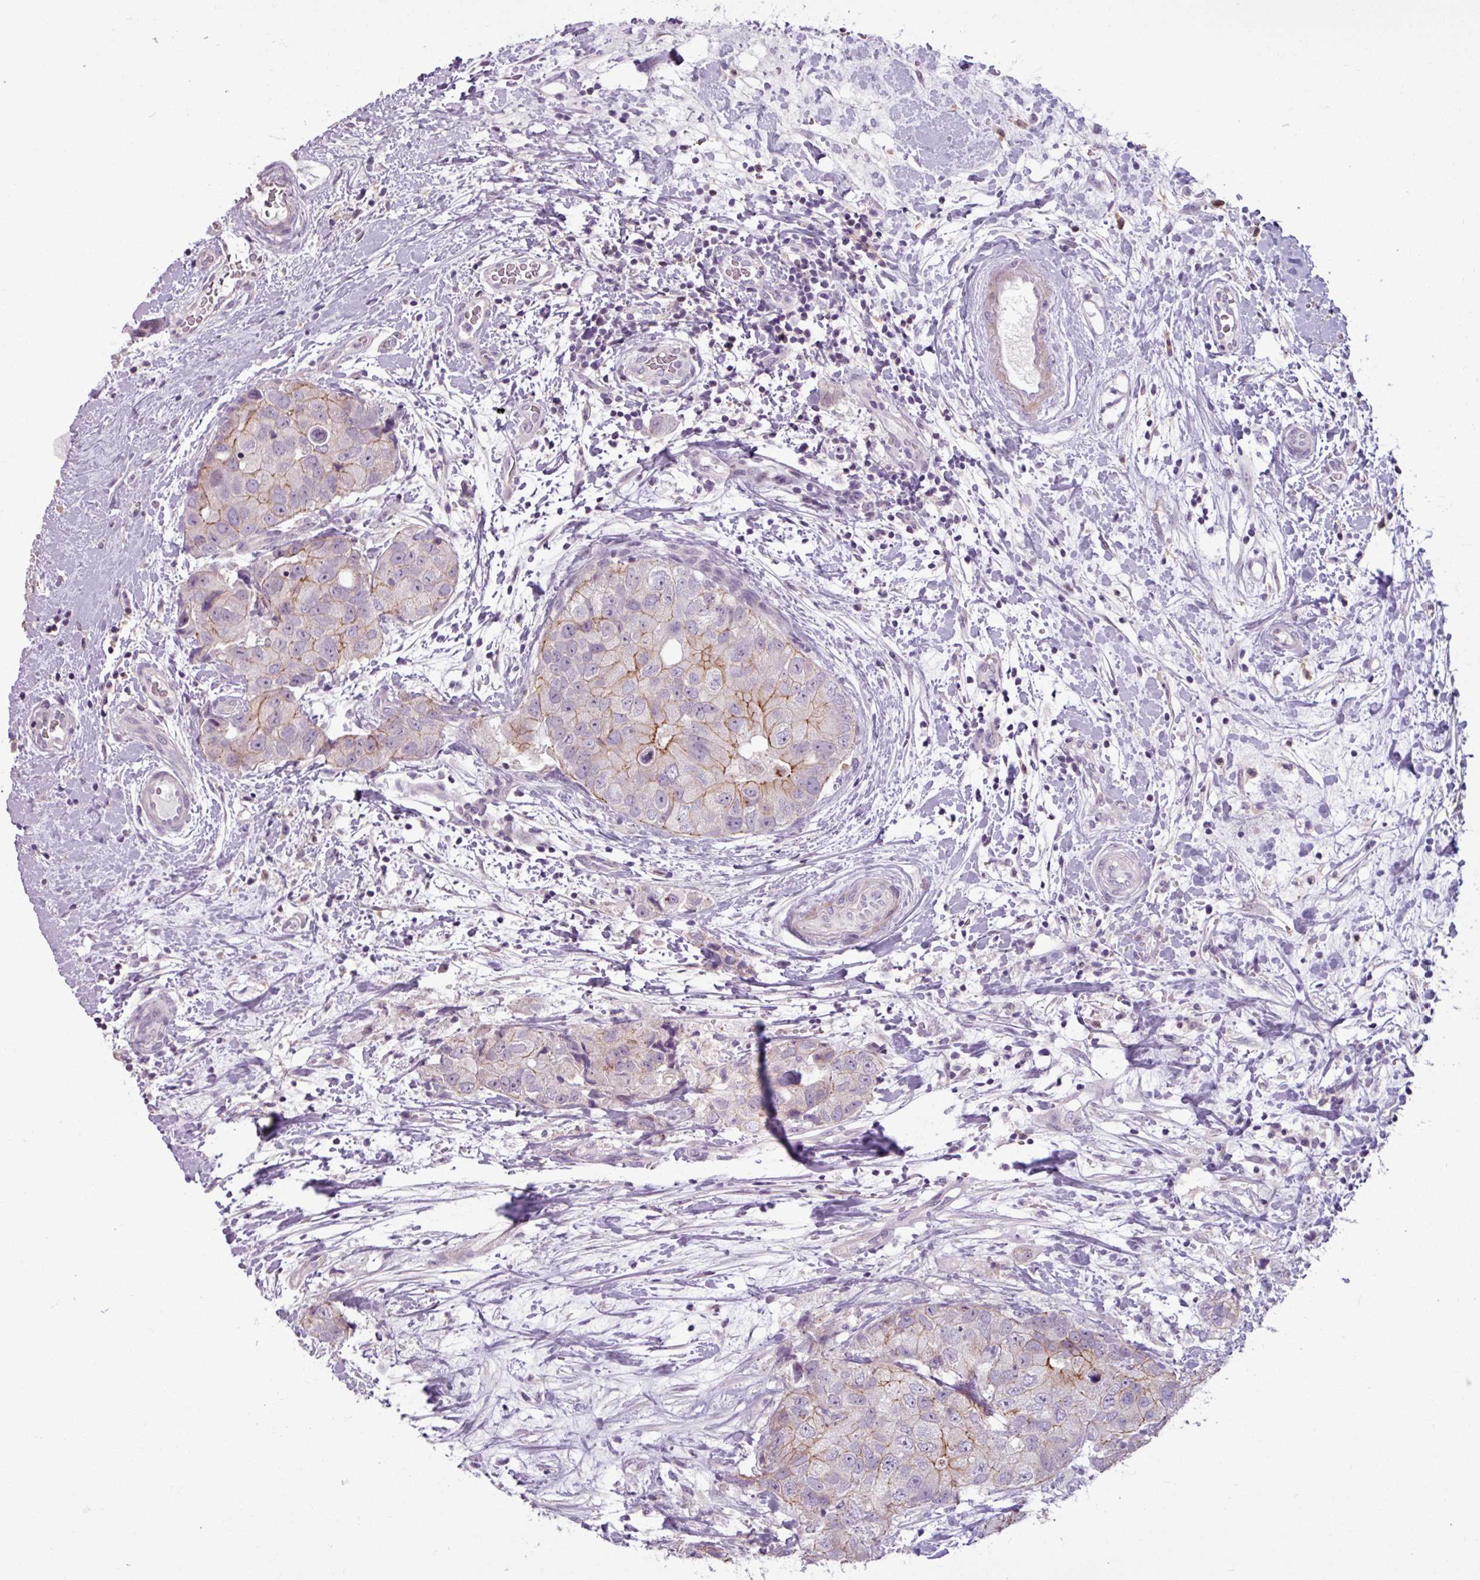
{"staining": {"intensity": "moderate", "quantity": "<25%", "location": "cytoplasmic/membranous"}, "tissue": "breast cancer", "cell_type": "Tumor cells", "image_type": "cancer", "snomed": [{"axis": "morphology", "description": "Duct carcinoma"}, {"axis": "topography", "description": "Breast"}], "caption": "Protein staining of breast cancer (invasive ductal carcinoma) tissue shows moderate cytoplasmic/membranous expression in about <25% of tumor cells. (DAB (3,3'-diaminobenzidine) = brown stain, brightfield microscopy at high magnification).", "gene": "PNMA6A", "patient": {"sex": "female", "age": 62}}